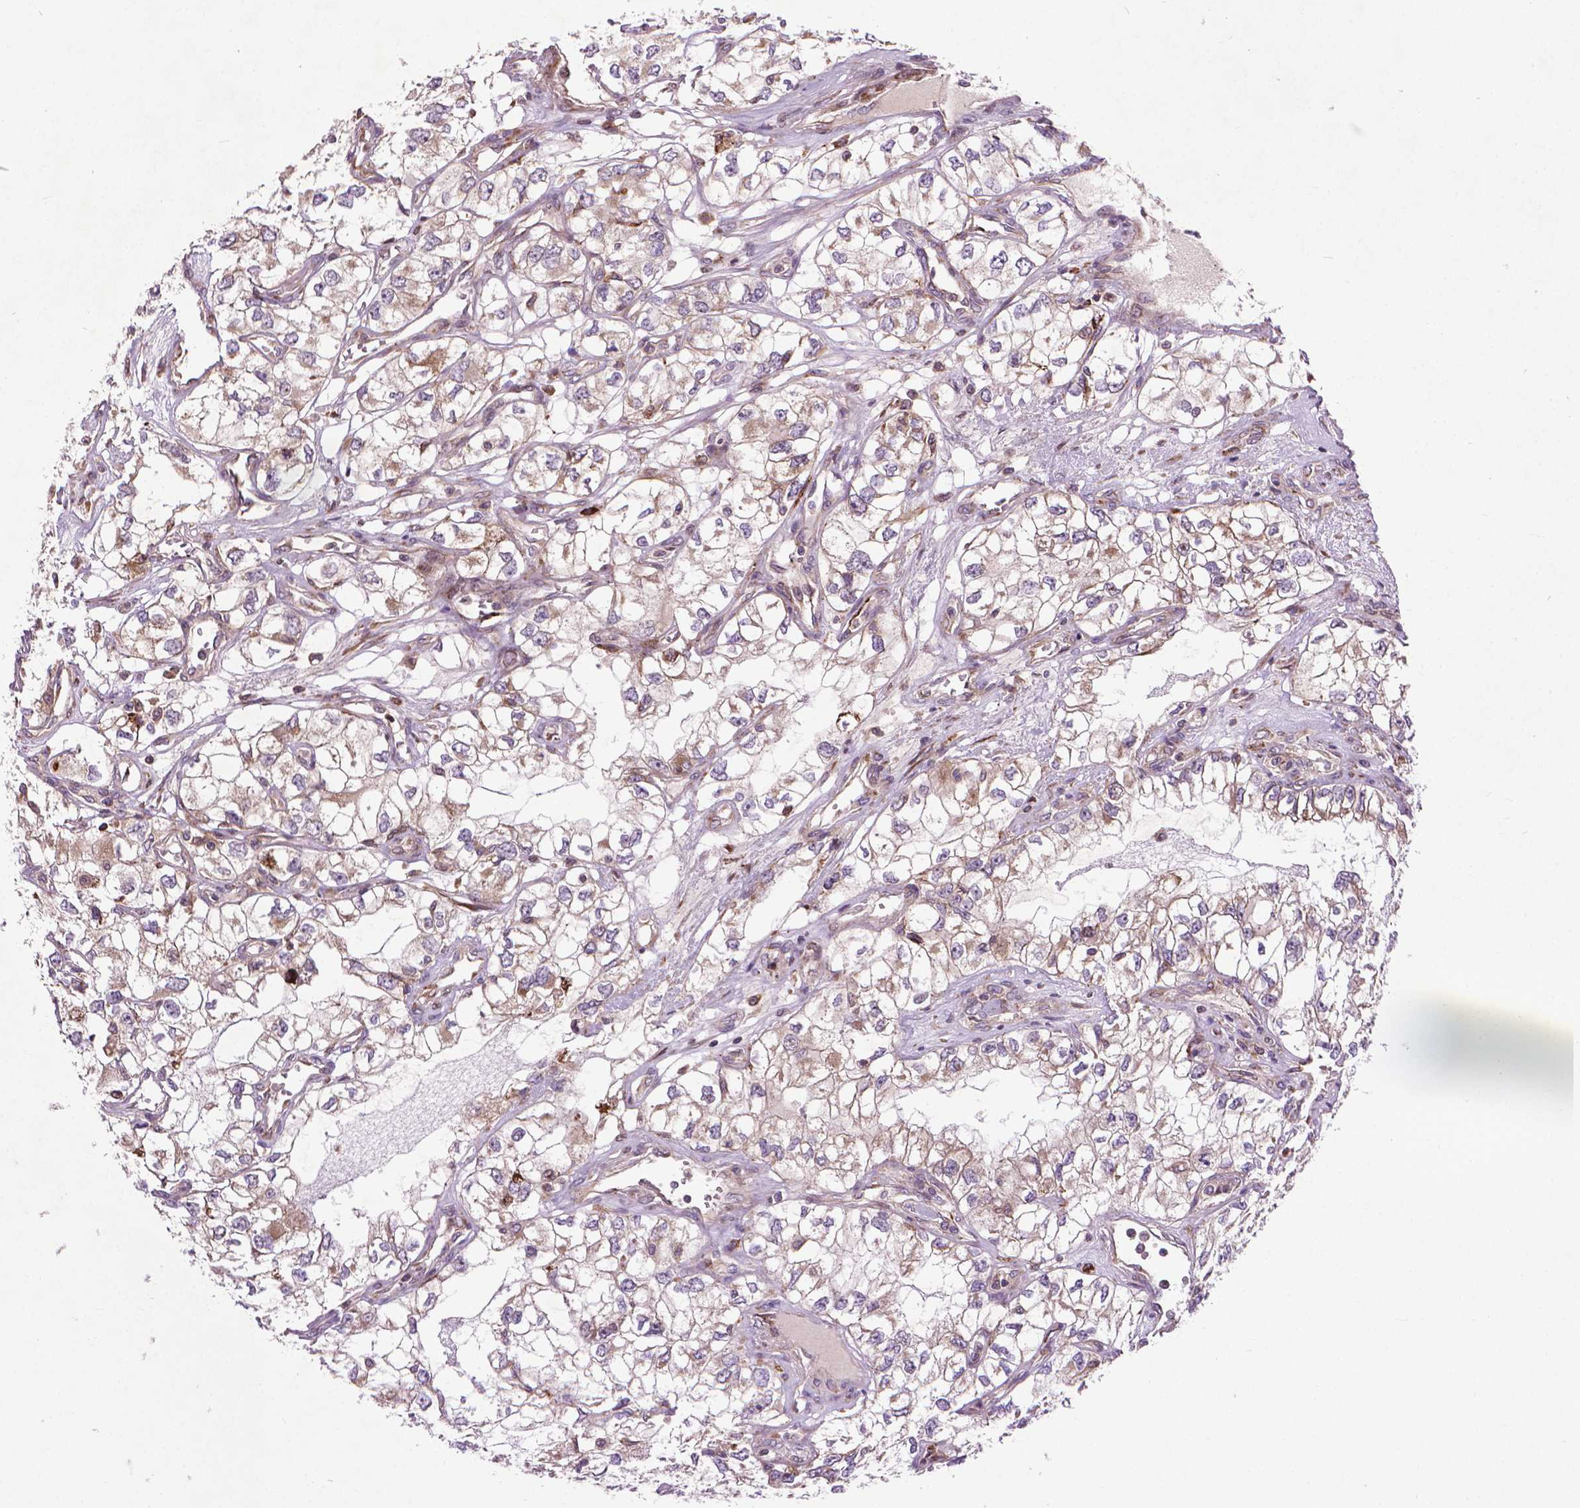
{"staining": {"intensity": "weak", "quantity": "<25%", "location": "cytoplasmic/membranous"}, "tissue": "renal cancer", "cell_type": "Tumor cells", "image_type": "cancer", "snomed": [{"axis": "morphology", "description": "Adenocarcinoma, NOS"}, {"axis": "topography", "description": "Kidney"}], "caption": "This is a histopathology image of immunohistochemistry (IHC) staining of renal cancer (adenocarcinoma), which shows no staining in tumor cells.", "gene": "MYH14", "patient": {"sex": "female", "age": 59}}